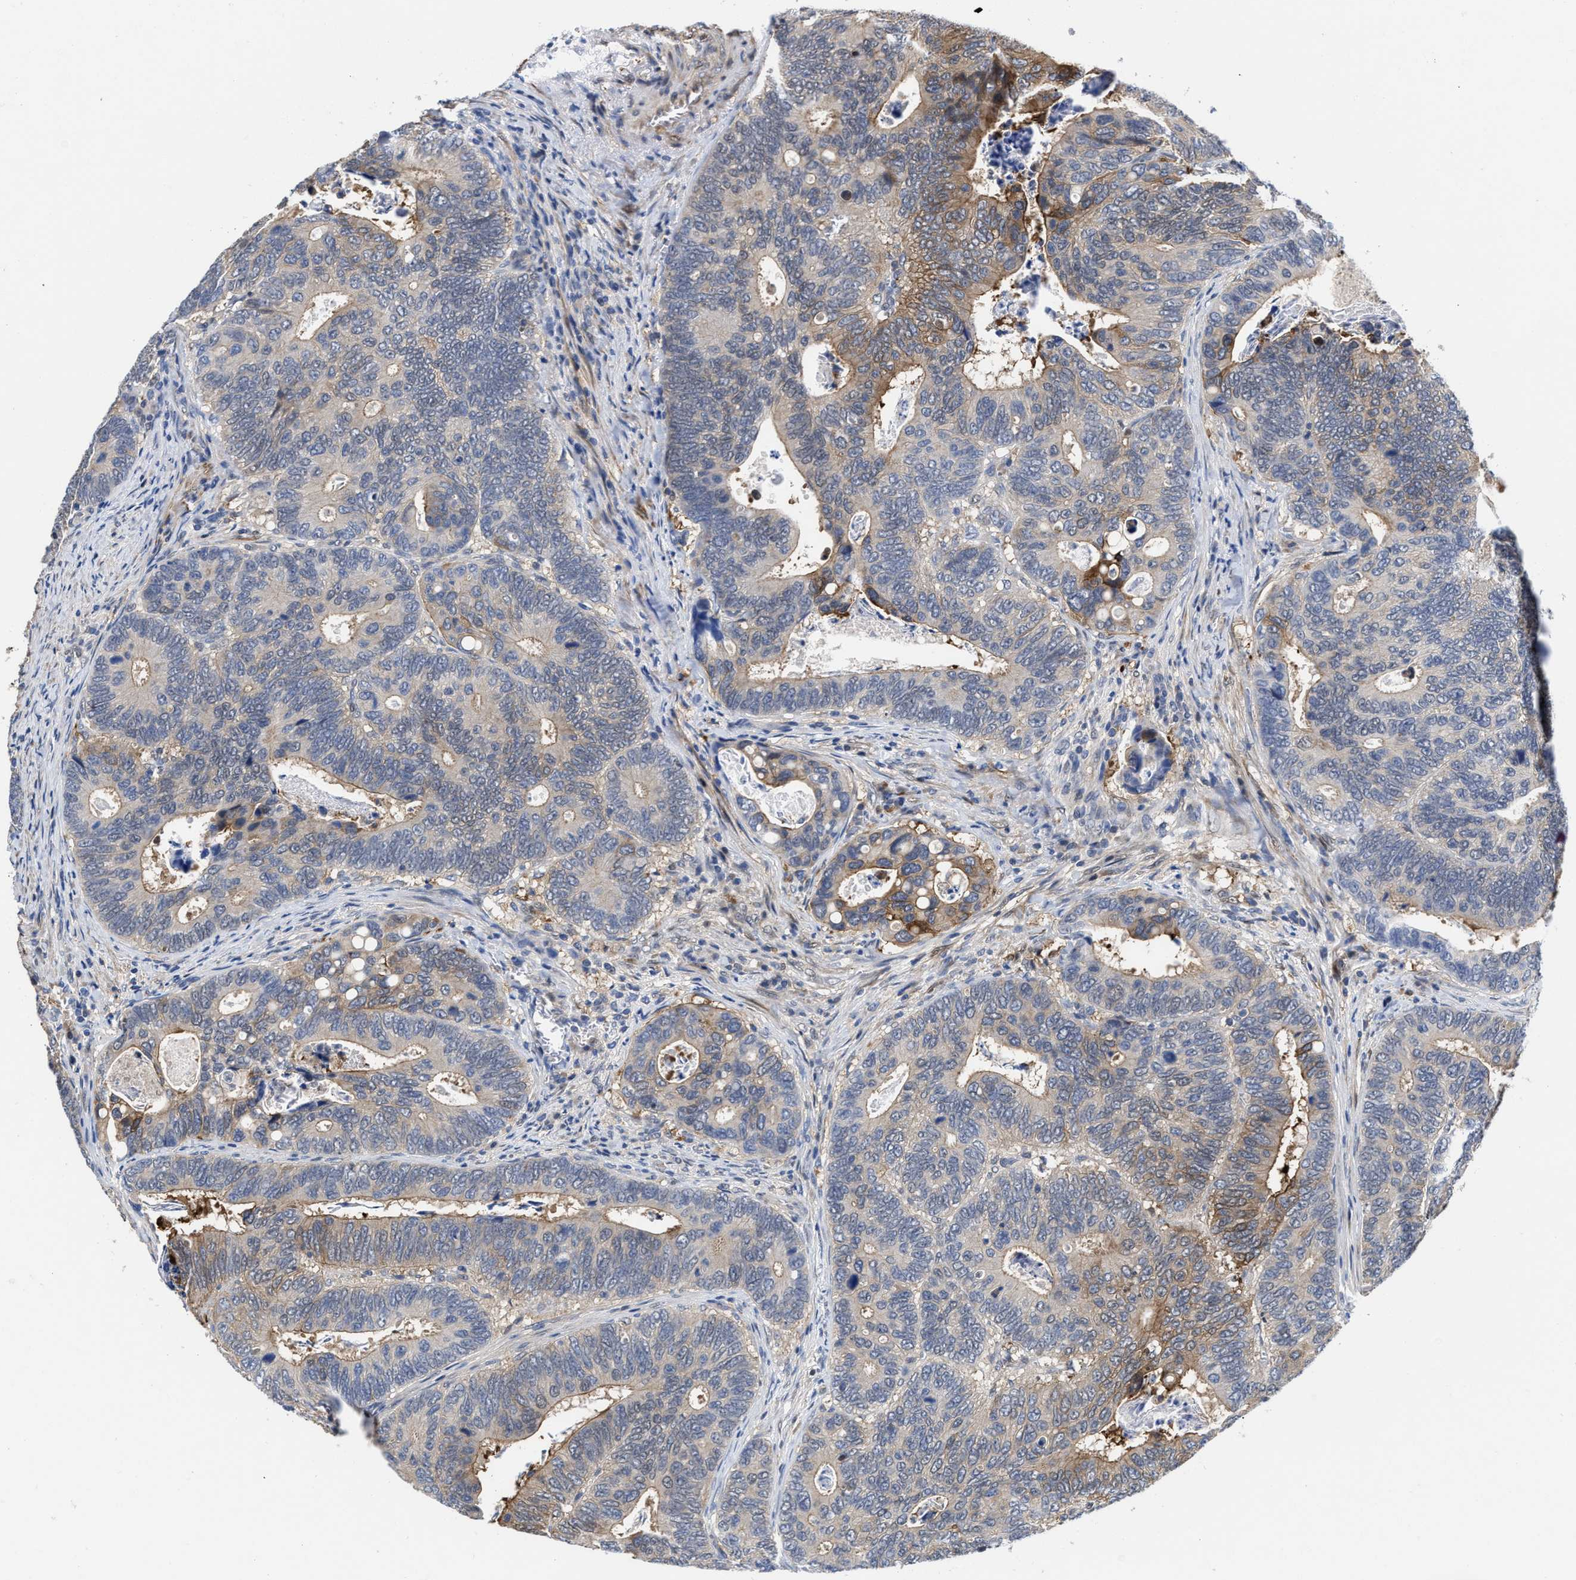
{"staining": {"intensity": "moderate", "quantity": "<25%", "location": "cytoplasmic/membranous"}, "tissue": "colorectal cancer", "cell_type": "Tumor cells", "image_type": "cancer", "snomed": [{"axis": "morphology", "description": "Inflammation, NOS"}, {"axis": "morphology", "description": "Adenocarcinoma, NOS"}, {"axis": "topography", "description": "Colon"}], "caption": "Adenocarcinoma (colorectal) was stained to show a protein in brown. There is low levels of moderate cytoplasmic/membranous positivity in about <25% of tumor cells.", "gene": "KIF12", "patient": {"sex": "male", "age": 72}}